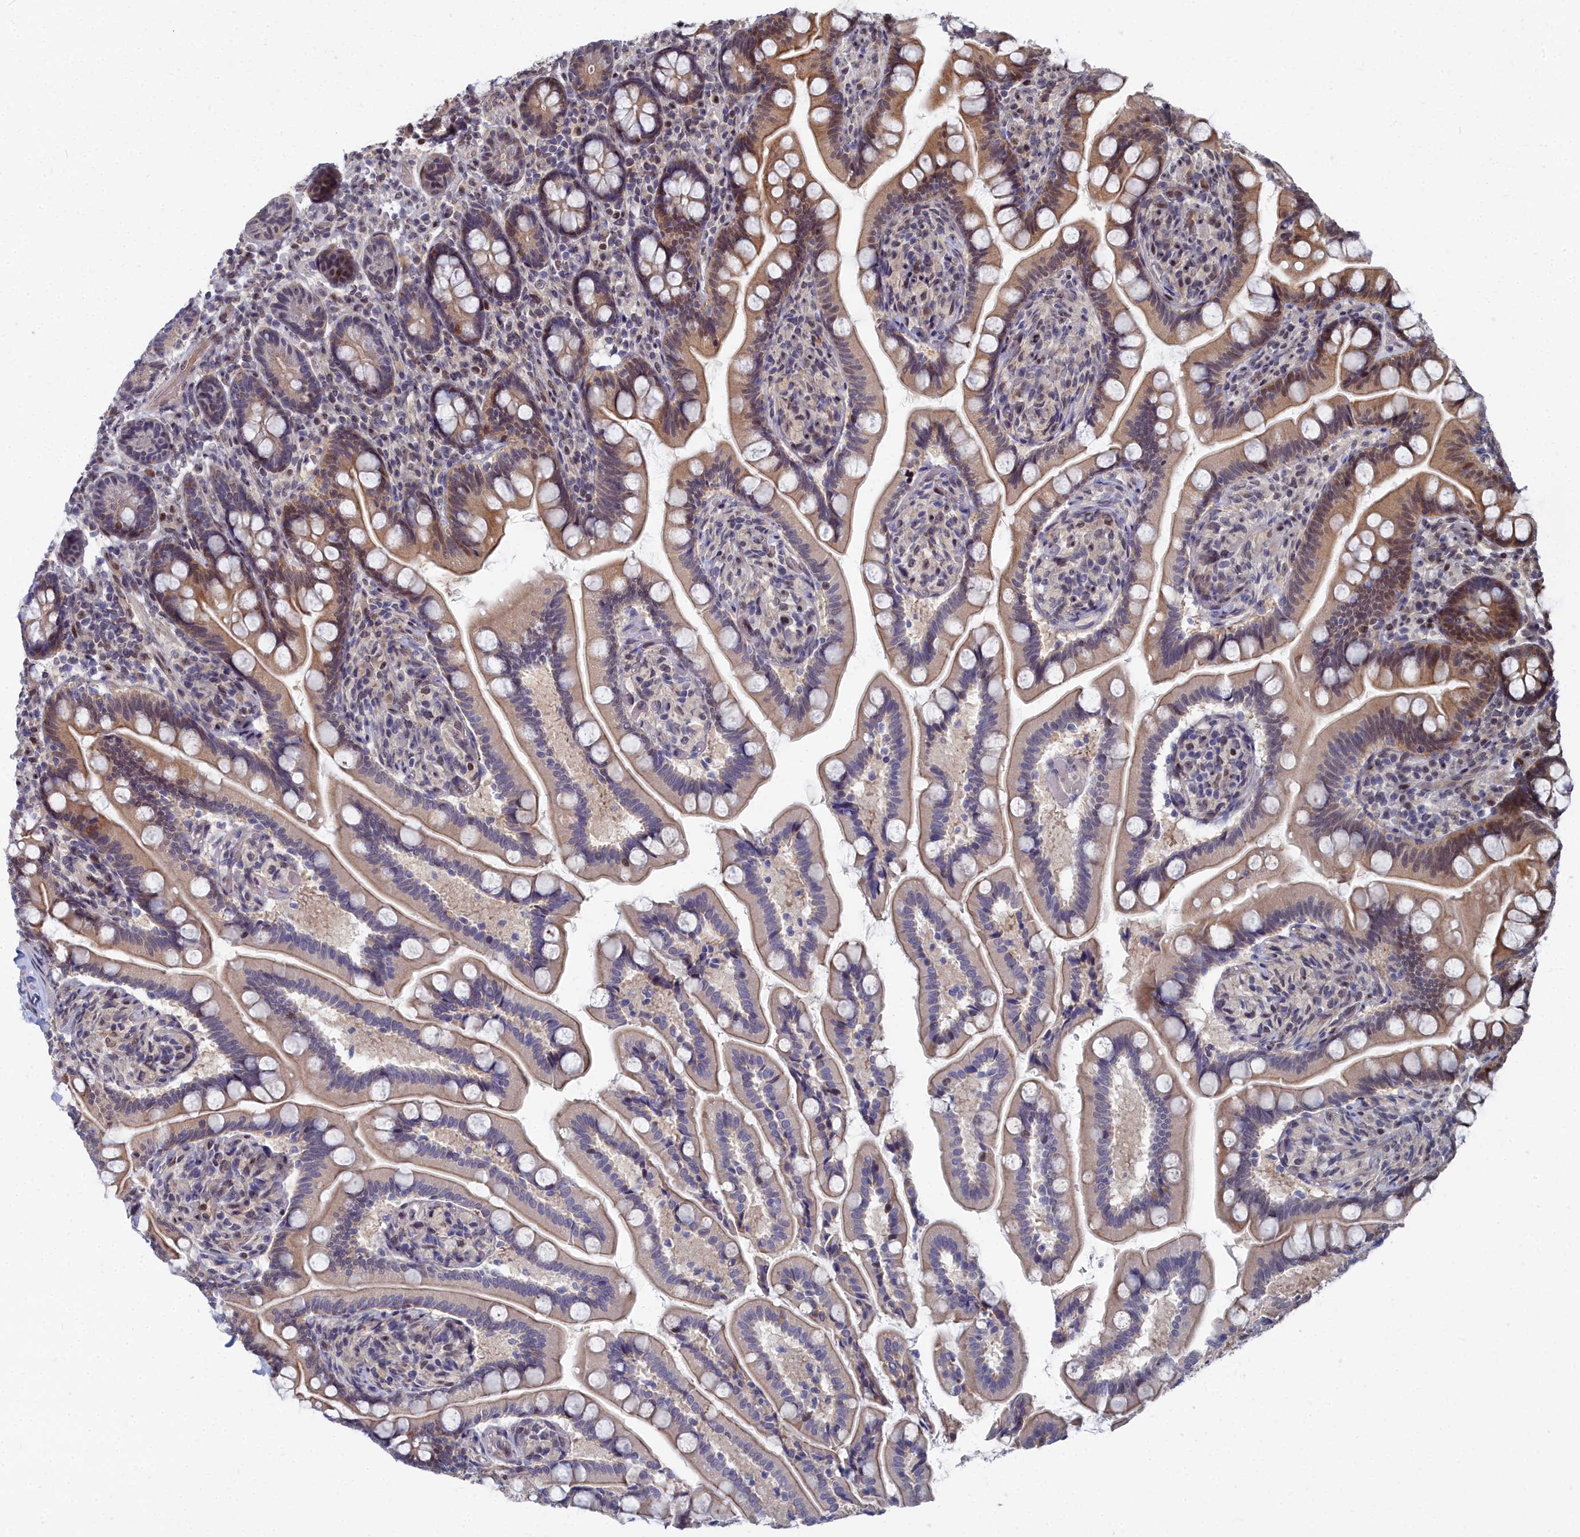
{"staining": {"intensity": "moderate", "quantity": "25%-75%", "location": "cytoplasmic/membranous"}, "tissue": "small intestine", "cell_type": "Glandular cells", "image_type": "normal", "snomed": [{"axis": "morphology", "description": "Normal tissue, NOS"}, {"axis": "topography", "description": "Small intestine"}], "caption": "Immunohistochemistry (IHC) micrograph of normal small intestine: small intestine stained using immunohistochemistry exhibits medium levels of moderate protein expression localized specifically in the cytoplasmic/membranous of glandular cells, appearing as a cytoplasmic/membranous brown color.", "gene": "RPS27A", "patient": {"sex": "female", "age": 64}}